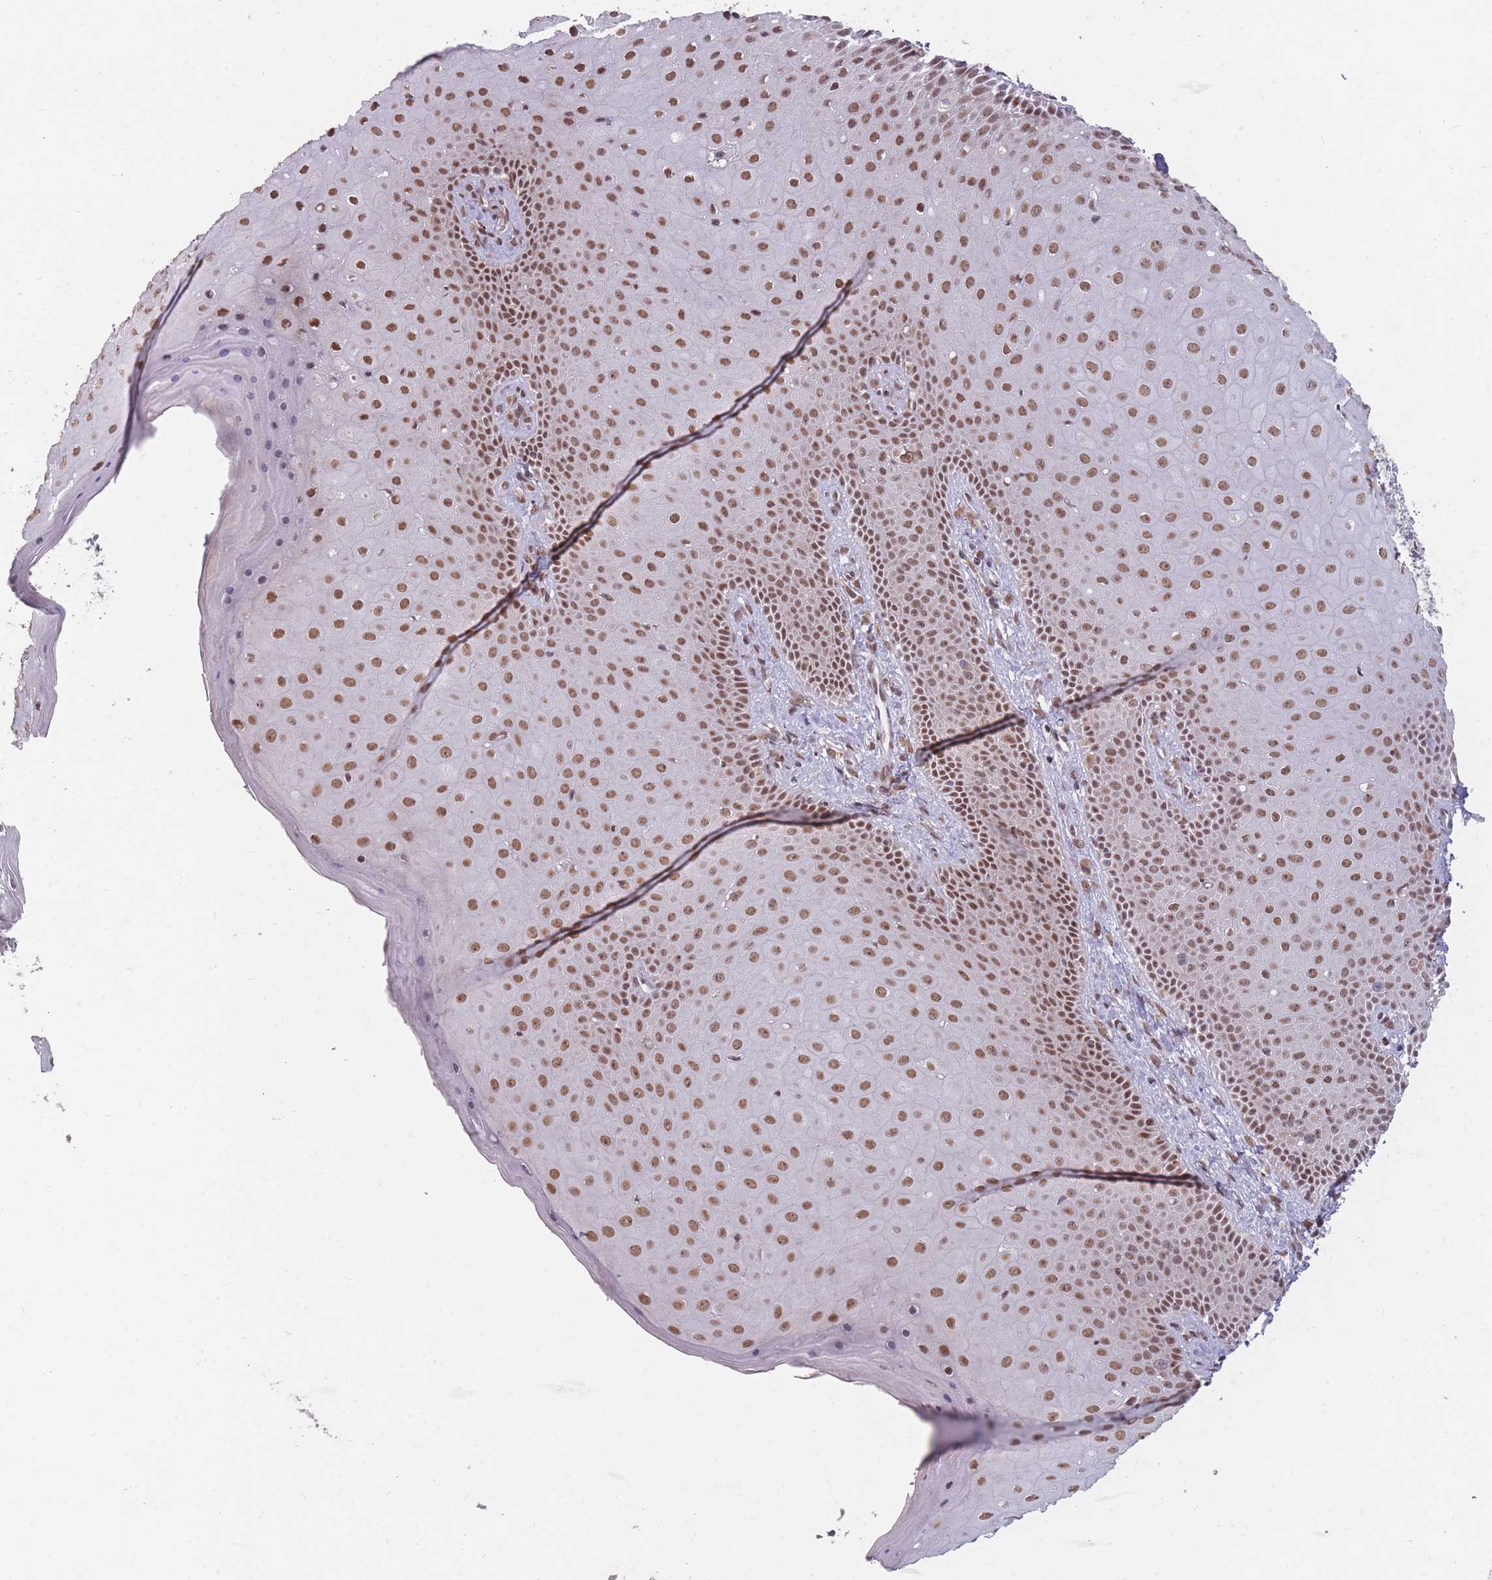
{"staining": {"intensity": "moderate", "quantity": ">75%", "location": "nuclear"}, "tissue": "skin", "cell_type": "Epidermal cells", "image_type": "normal", "snomed": [{"axis": "morphology", "description": "Normal tissue, NOS"}, {"axis": "topography", "description": "Anal"}], "caption": "Moderate nuclear staining is seen in approximately >75% of epidermal cells in normal skin.", "gene": "HNRNPUL1", "patient": {"sex": "male", "age": 80}}